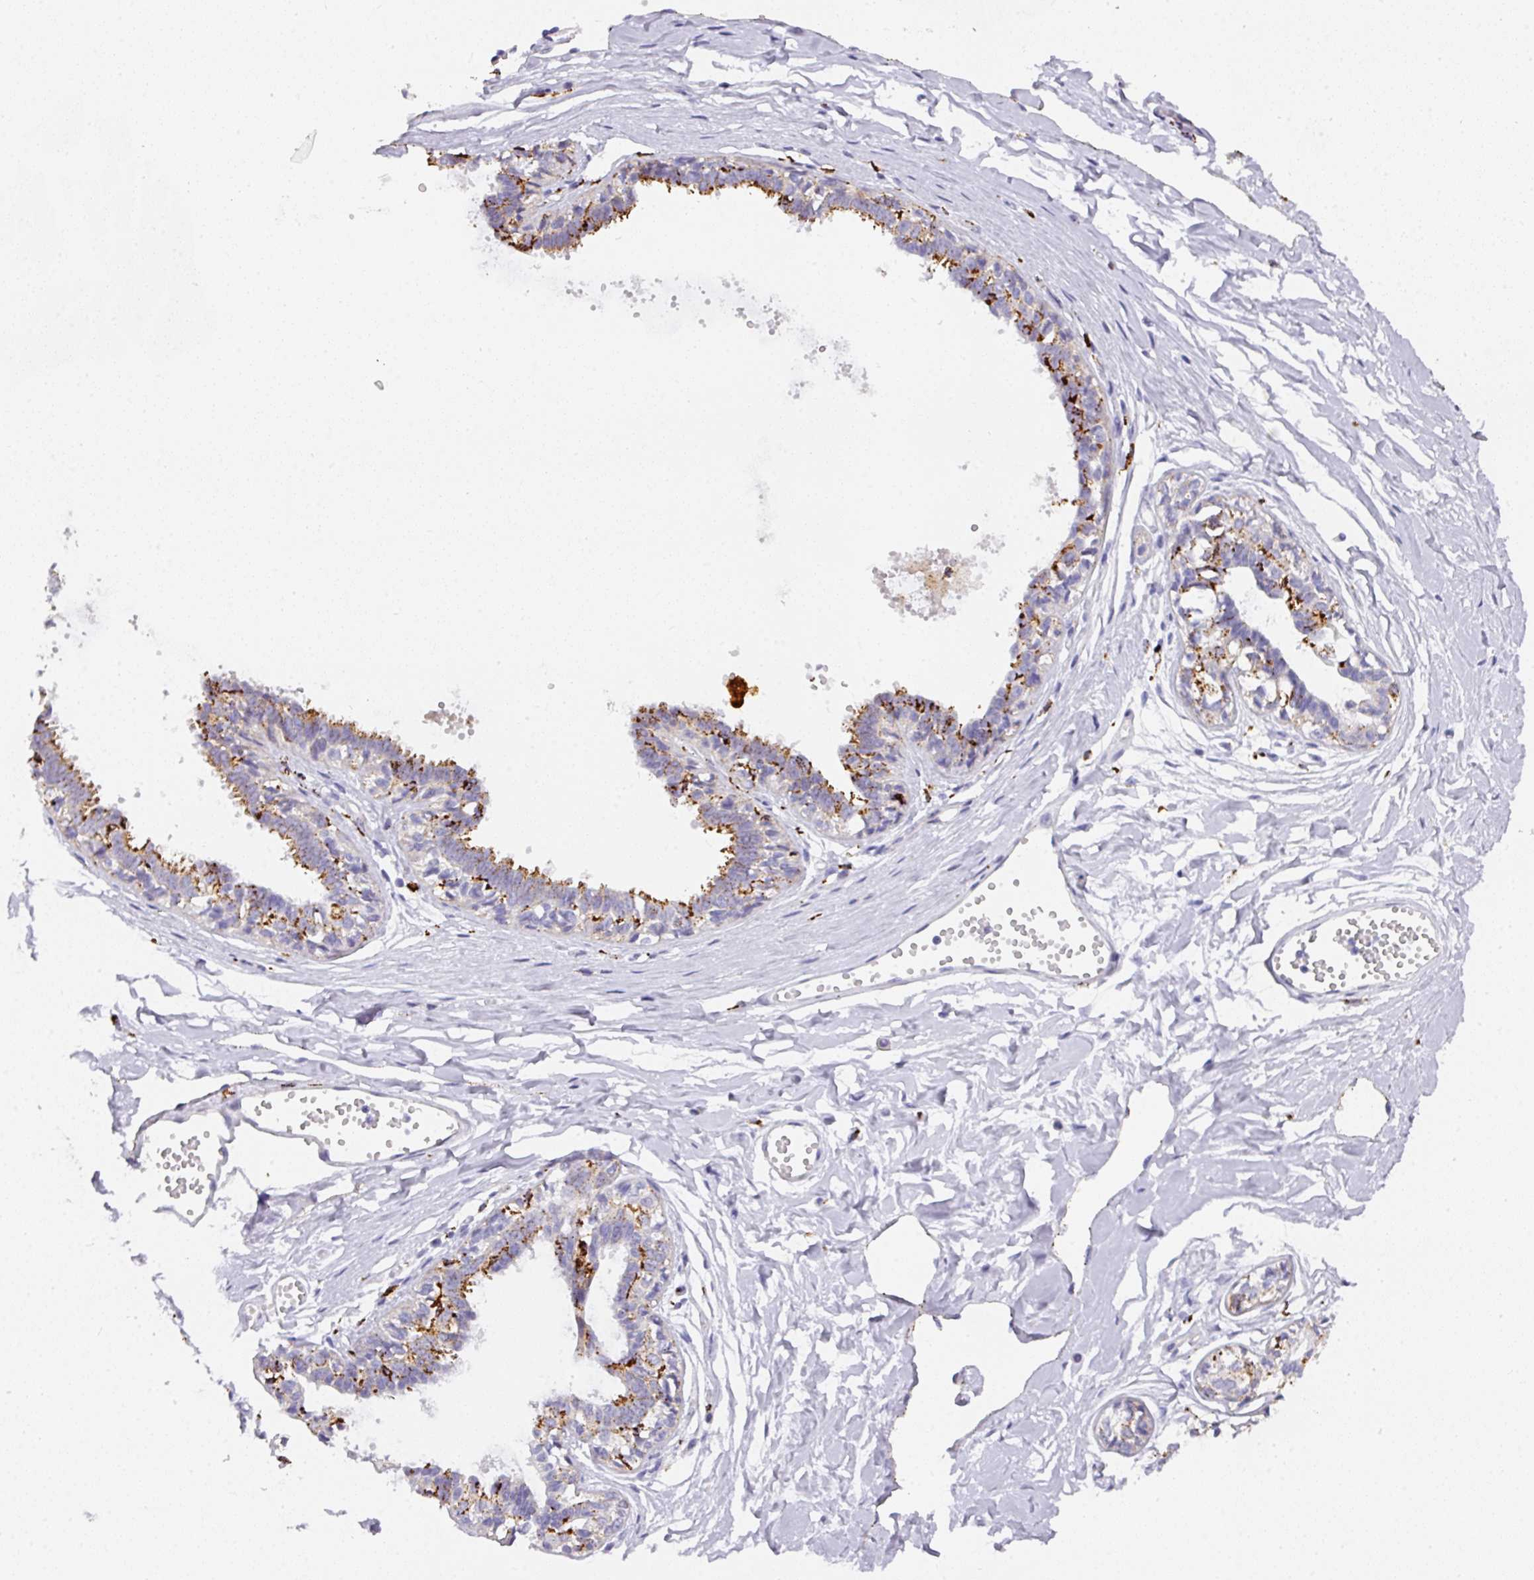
{"staining": {"intensity": "negative", "quantity": "none", "location": "none"}, "tissue": "breast", "cell_type": "Adipocytes", "image_type": "normal", "snomed": [{"axis": "morphology", "description": "Normal tissue, NOS"}, {"axis": "topography", "description": "Breast"}], "caption": "DAB immunohistochemical staining of benign breast shows no significant positivity in adipocytes.", "gene": "MMACHC", "patient": {"sex": "female", "age": 27}}